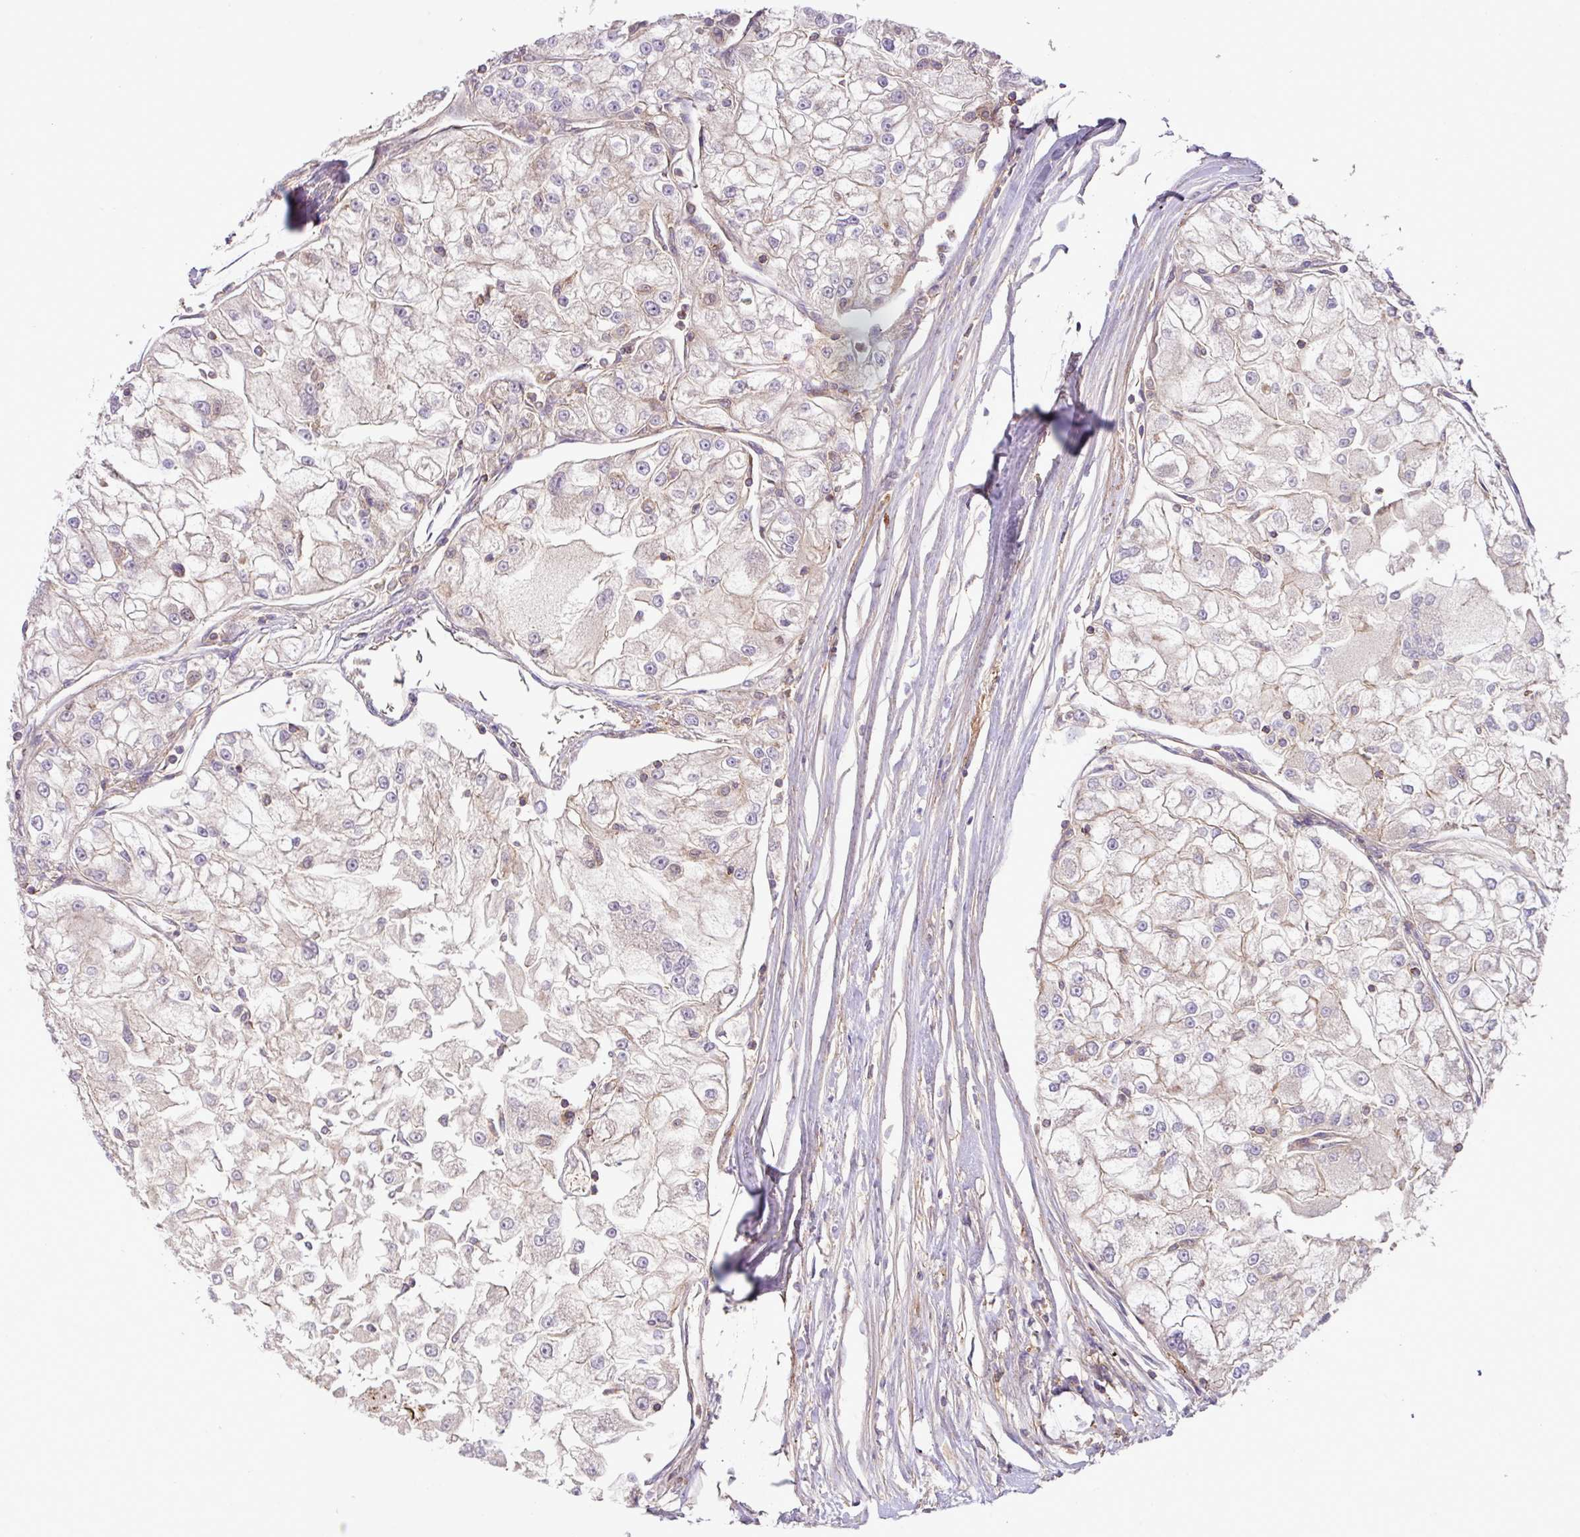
{"staining": {"intensity": "negative", "quantity": "none", "location": "none"}, "tissue": "renal cancer", "cell_type": "Tumor cells", "image_type": "cancer", "snomed": [{"axis": "morphology", "description": "Adenocarcinoma, NOS"}, {"axis": "topography", "description": "Kidney"}], "caption": "Tumor cells show no significant positivity in renal adenocarcinoma. The staining is performed using DAB (3,3'-diaminobenzidine) brown chromogen with nuclei counter-stained in using hematoxylin.", "gene": "RIC1", "patient": {"sex": "female", "age": 72}}